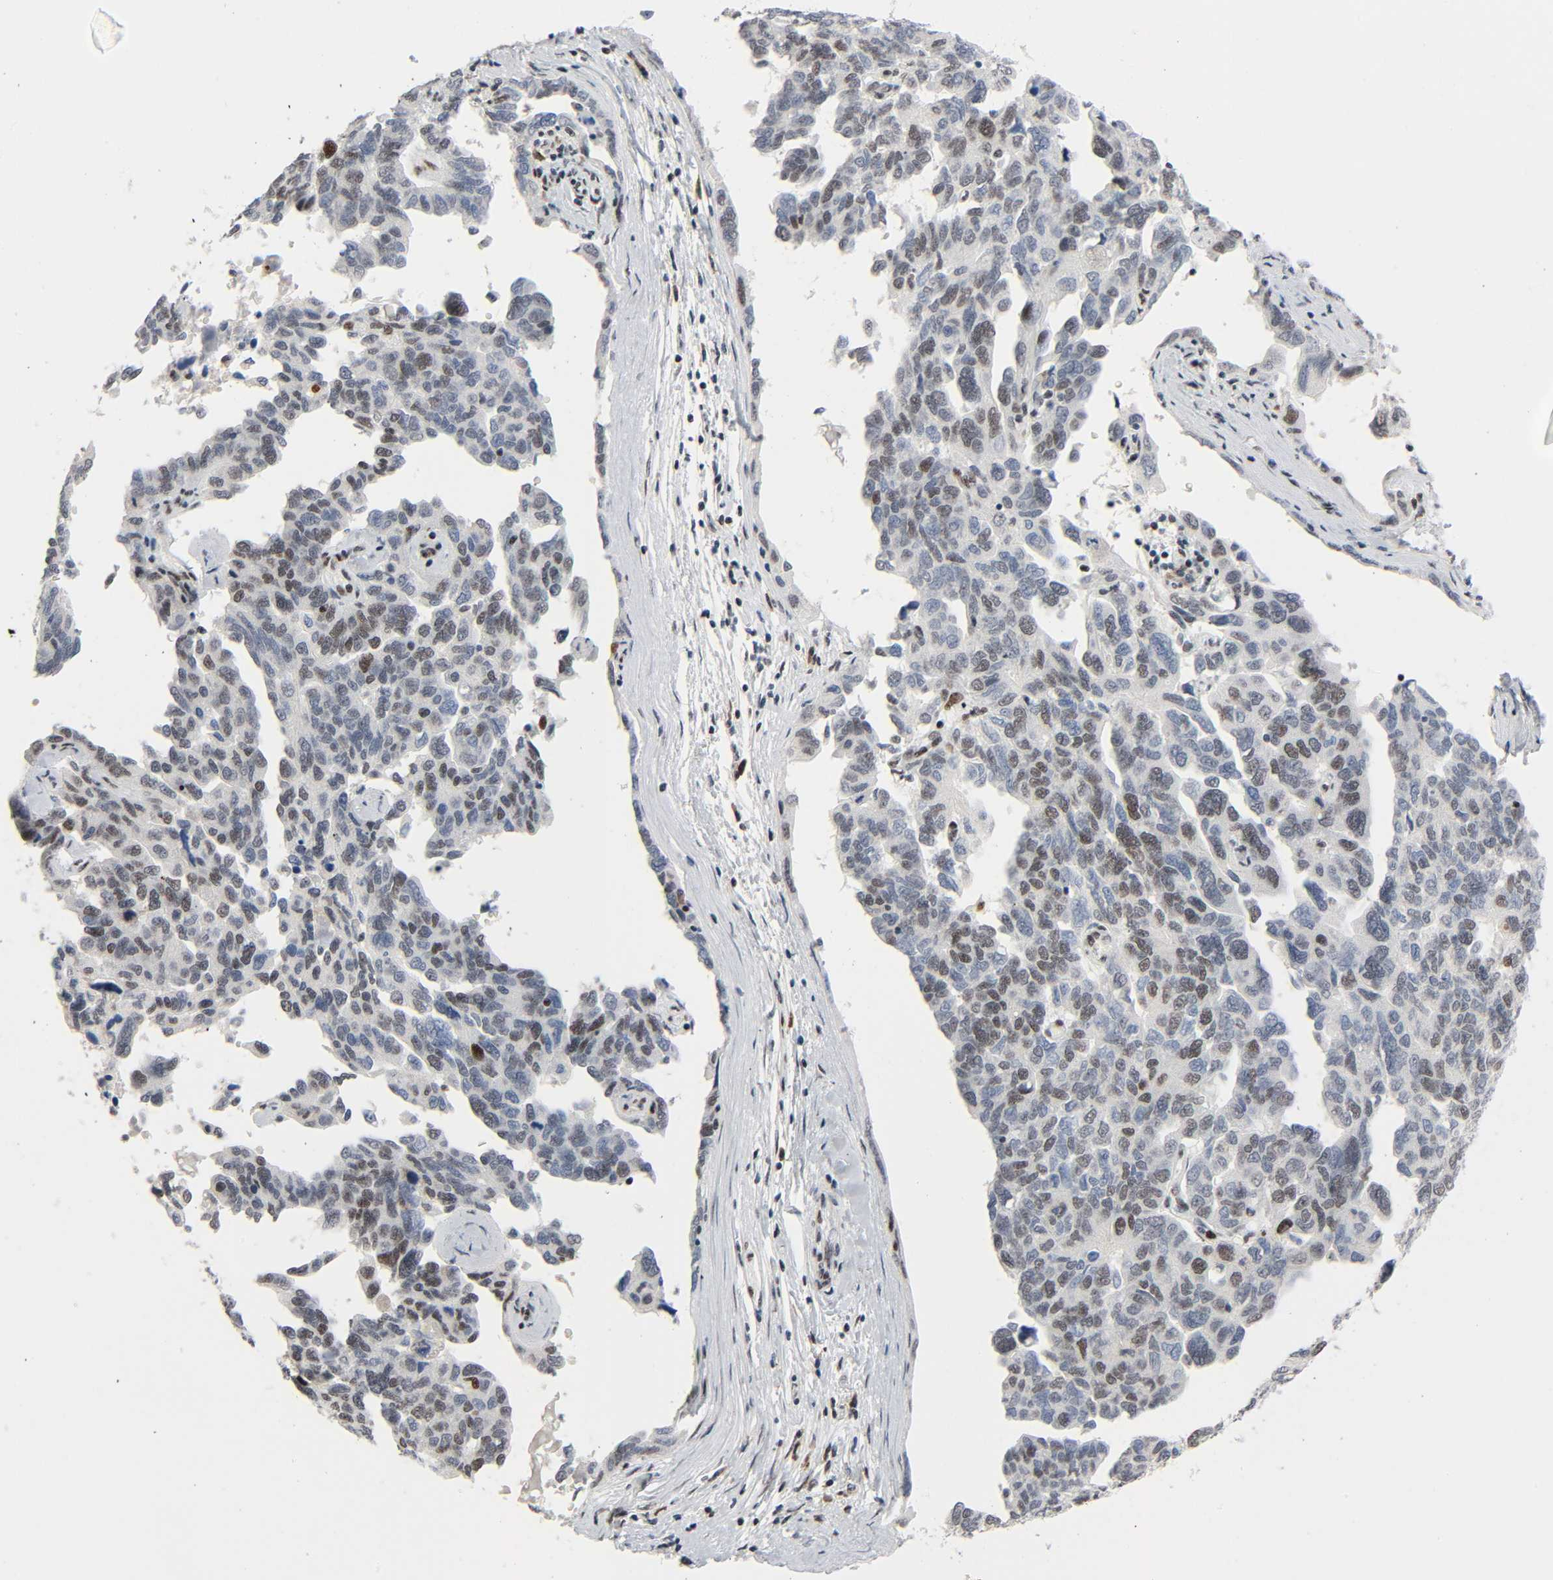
{"staining": {"intensity": "moderate", "quantity": "25%-75%", "location": "nuclear"}, "tissue": "ovarian cancer", "cell_type": "Tumor cells", "image_type": "cancer", "snomed": [{"axis": "morphology", "description": "Normal tissue, NOS"}, {"axis": "morphology", "description": "Cystadenocarcinoma, serous, NOS"}, {"axis": "topography", "description": "Ovary"}], "caption": "Protein staining by IHC shows moderate nuclear staining in about 25%-75% of tumor cells in ovarian cancer. (brown staining indicates protein expression, while blue staining denotes nuclei).", "gene": "CREBBP", "patient": {"sex": "female", "age": 62}}